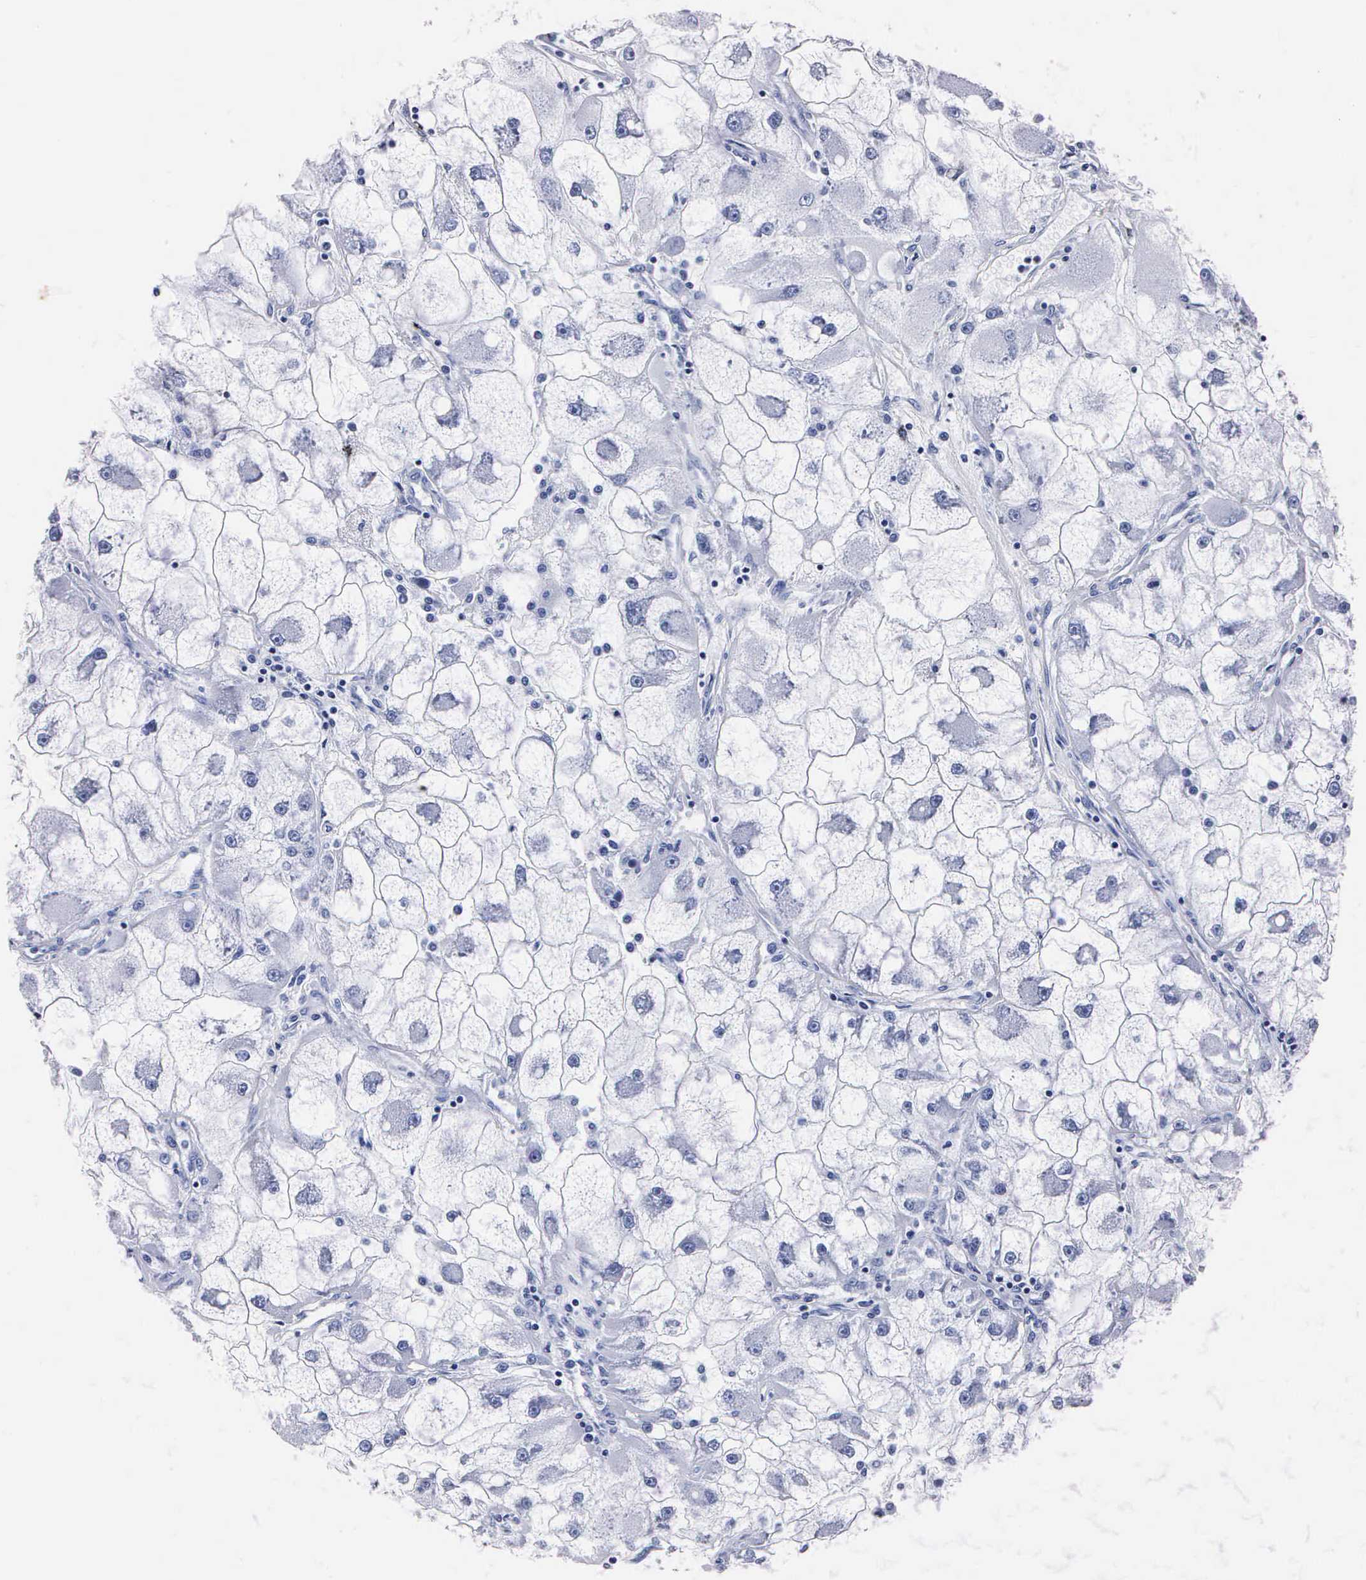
{"staining": {"intensity": "negative", "quantity": "none", "location": "none"}, "tissue": "renal cancer", "cell_type": "Tumor cells", "image_type": "cancer", "snomed": [{"axis": "morphology", "description": "Adenocarcinoma, NOS"}, {"axis": "topography", "description": "Kidney"}], "caption": "A high-resolution image shows immunohistochemistry staining of renal cancer, which shows no significant expression in tumor cells.", "gene": "MB", "patient": {"sex": "female", "age": 73}}